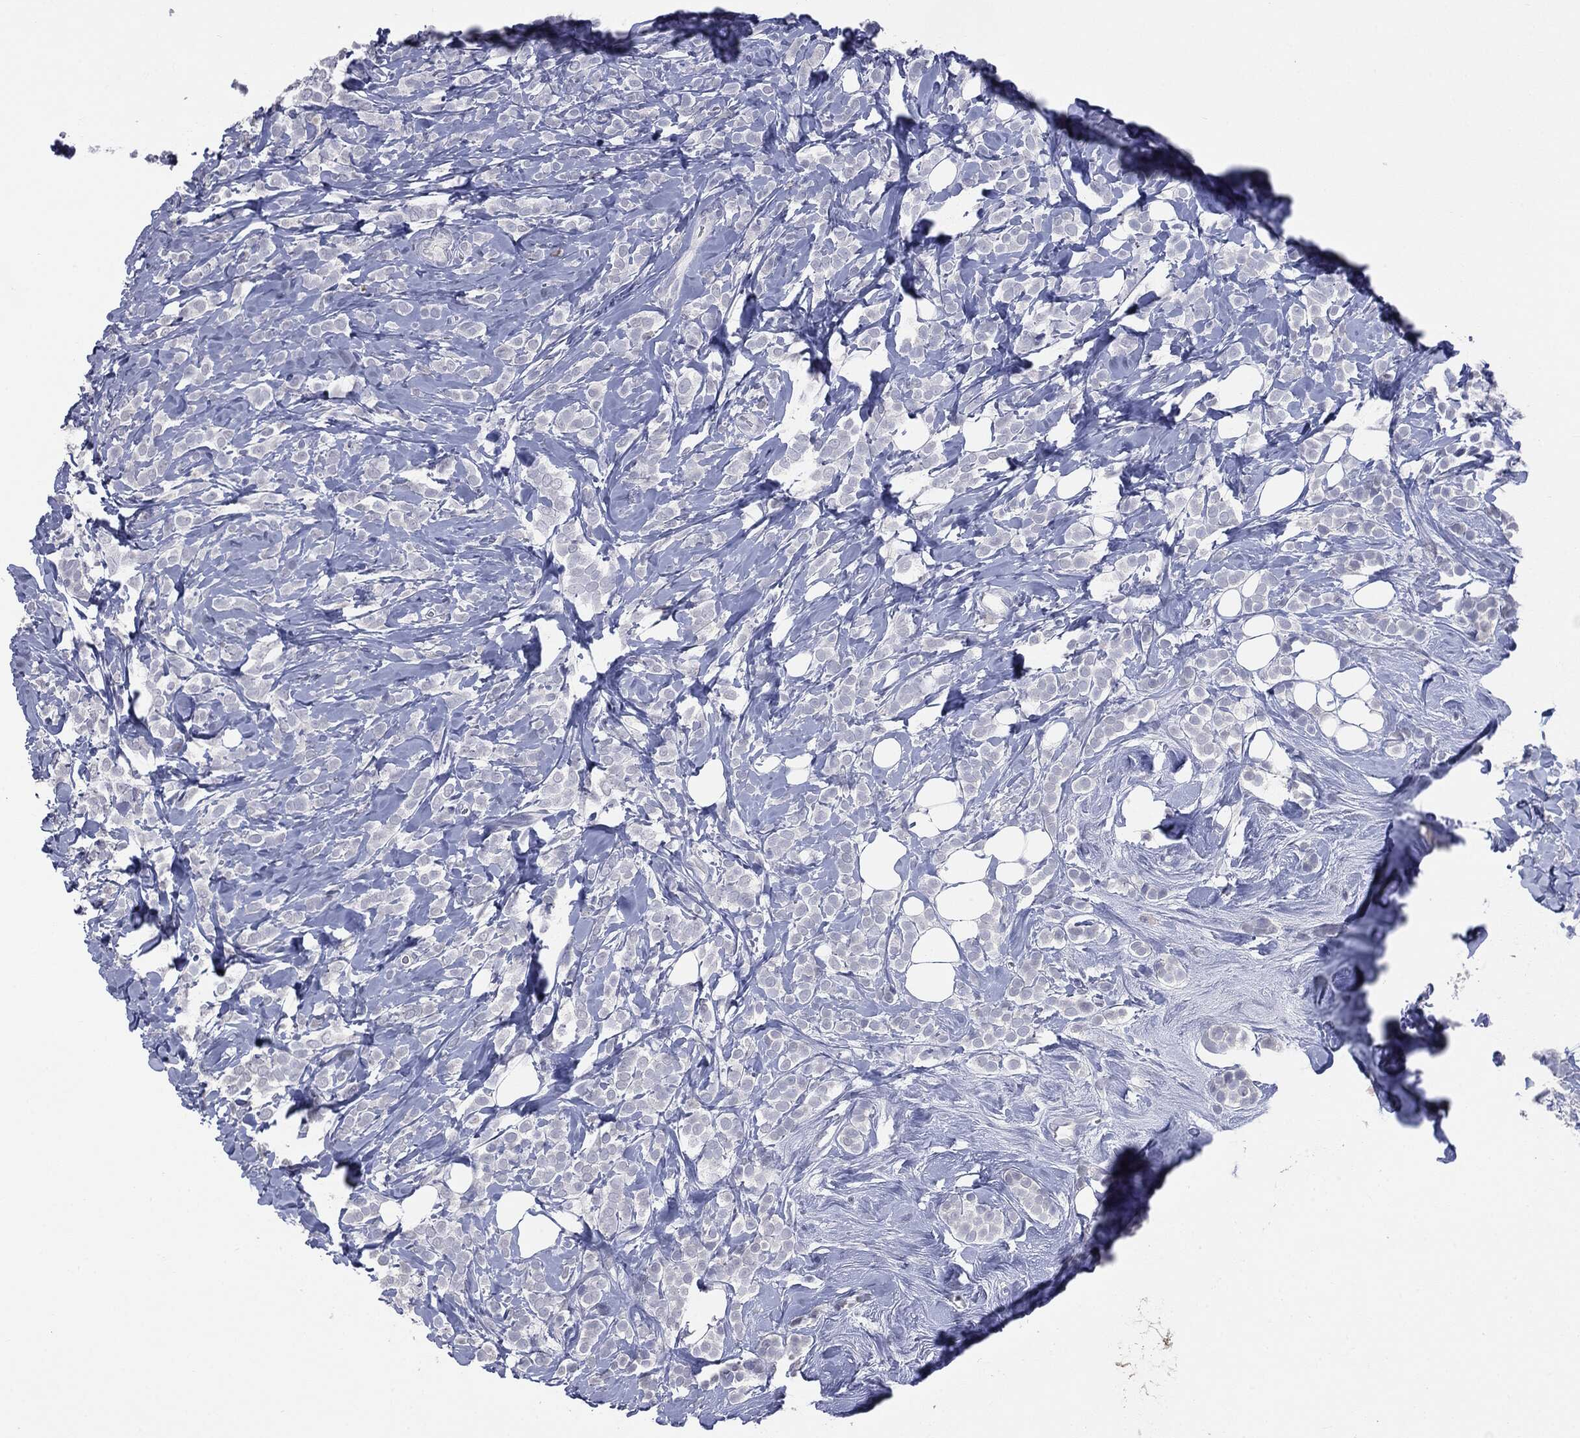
{"staining": {"intensity": "negative", "quantity": "none", "location": "none"}, "tissue": "breast cancer", "cell_type": "Tumor cells", "image_type": "cancer", "snomed": [{"axis": "morphology", "description": "Lobular carcinoma"}, {"axis": "topography", "description": "Breast"}], "caption": "Immunohistochemistry of human breast cancer (lobular carcinoma) displays no positivity in tumor cells. (DAB (3,3'-diaminobenzidine) immunohistochemistry with hematoxylin counter stain).", "gene": "TSHB", "patient": {"sex": "female", "age": 49}}